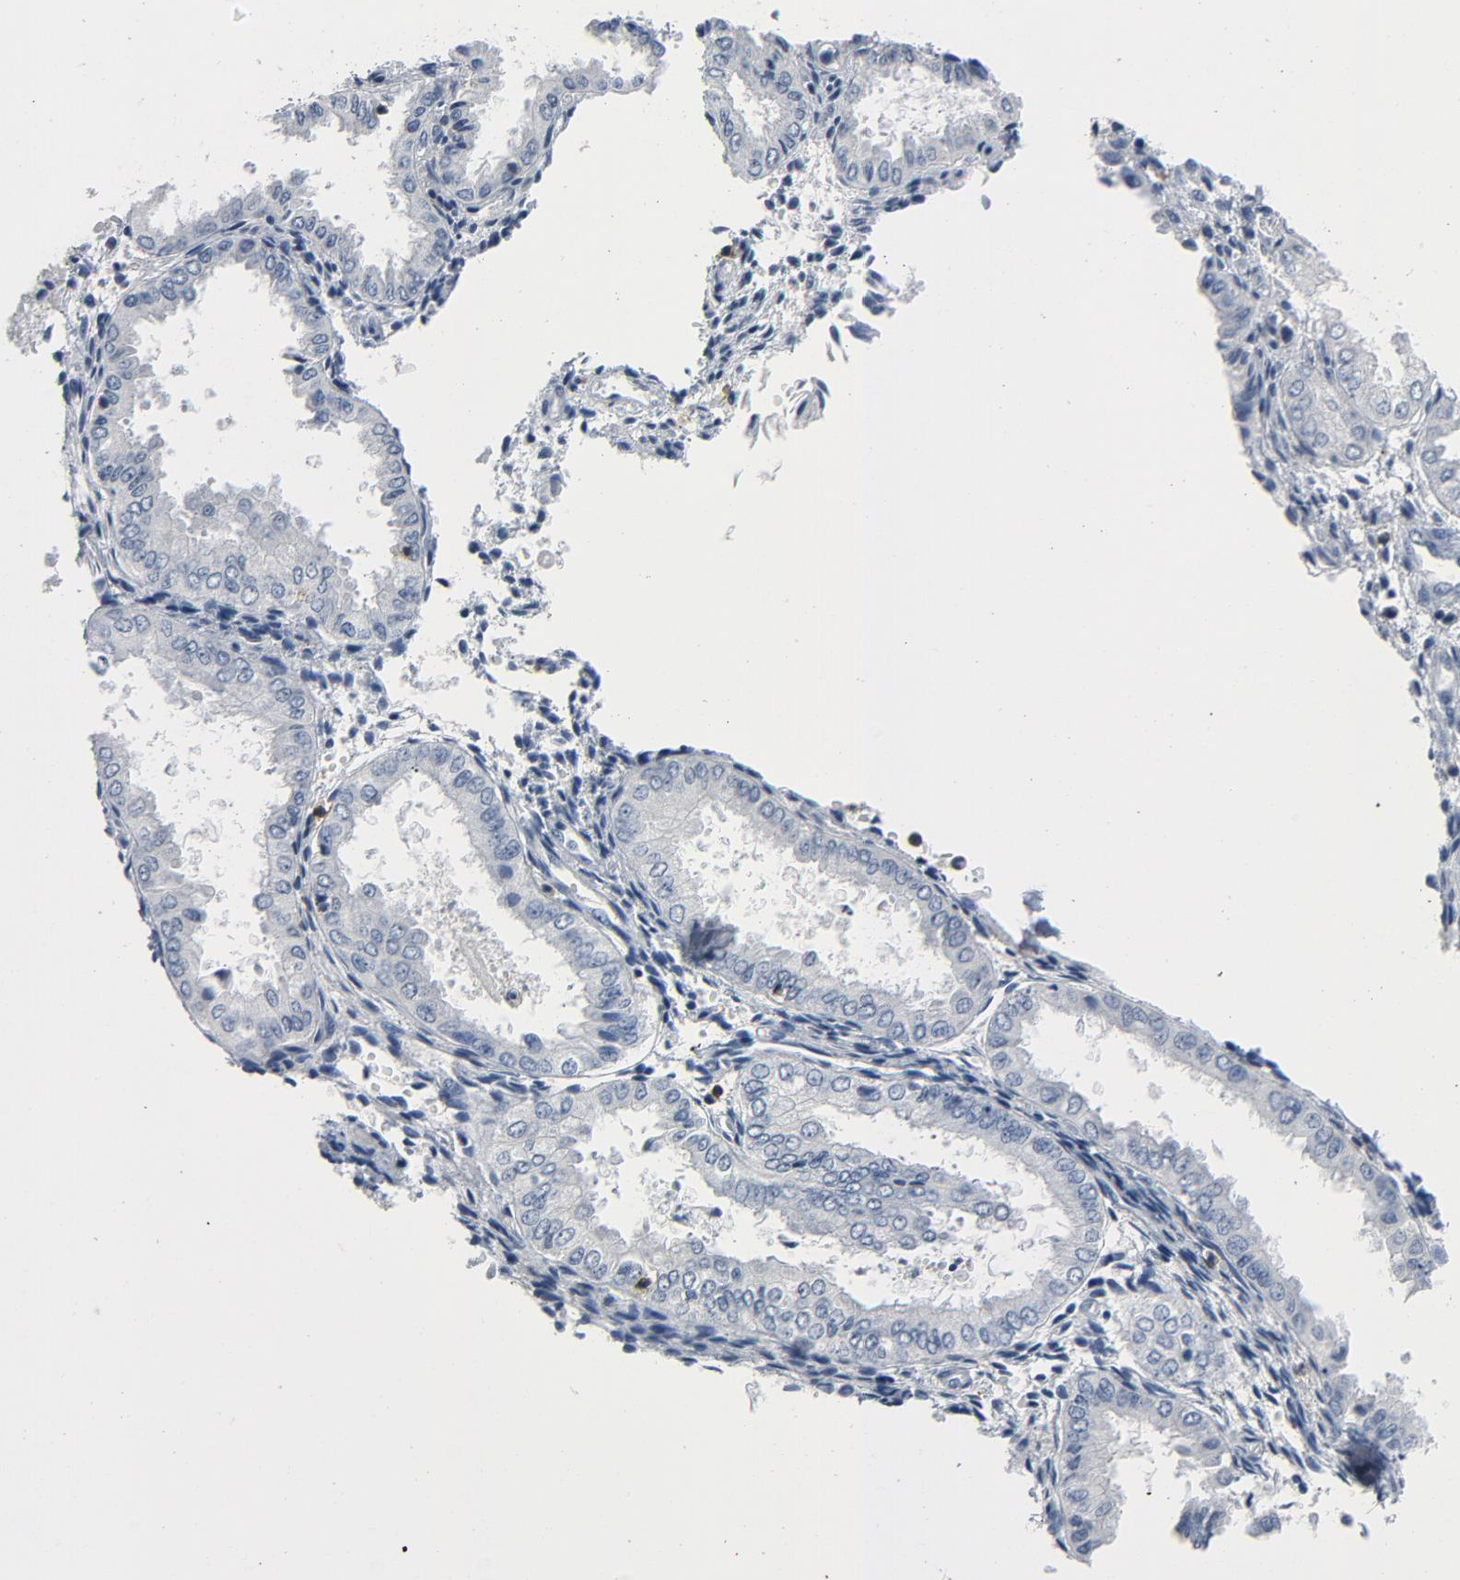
{"staining": {"intensity": "moderate", "quantity": "<25%", "location": "cytoplasmic/membranous"}, "tissue": "endometrium", "cell_type": "Cells in endometrial stroma", "image_type": "normal", "snomed": [{"axis": "morphology", "description": "Normal tissue, NOS"}, {"axis": "topography", "description": "Endometrium"}], "caption": "Normal endometrium shows moderate cytoplasmic/membranous positivity in about <25% of cells in endometrial stroma, visualized by immunohistochemistry. (DAB IHC with brightfield microscopy, high magnification).", "gene": "LCK", "patient": {"sex": "female", "age": 33}}